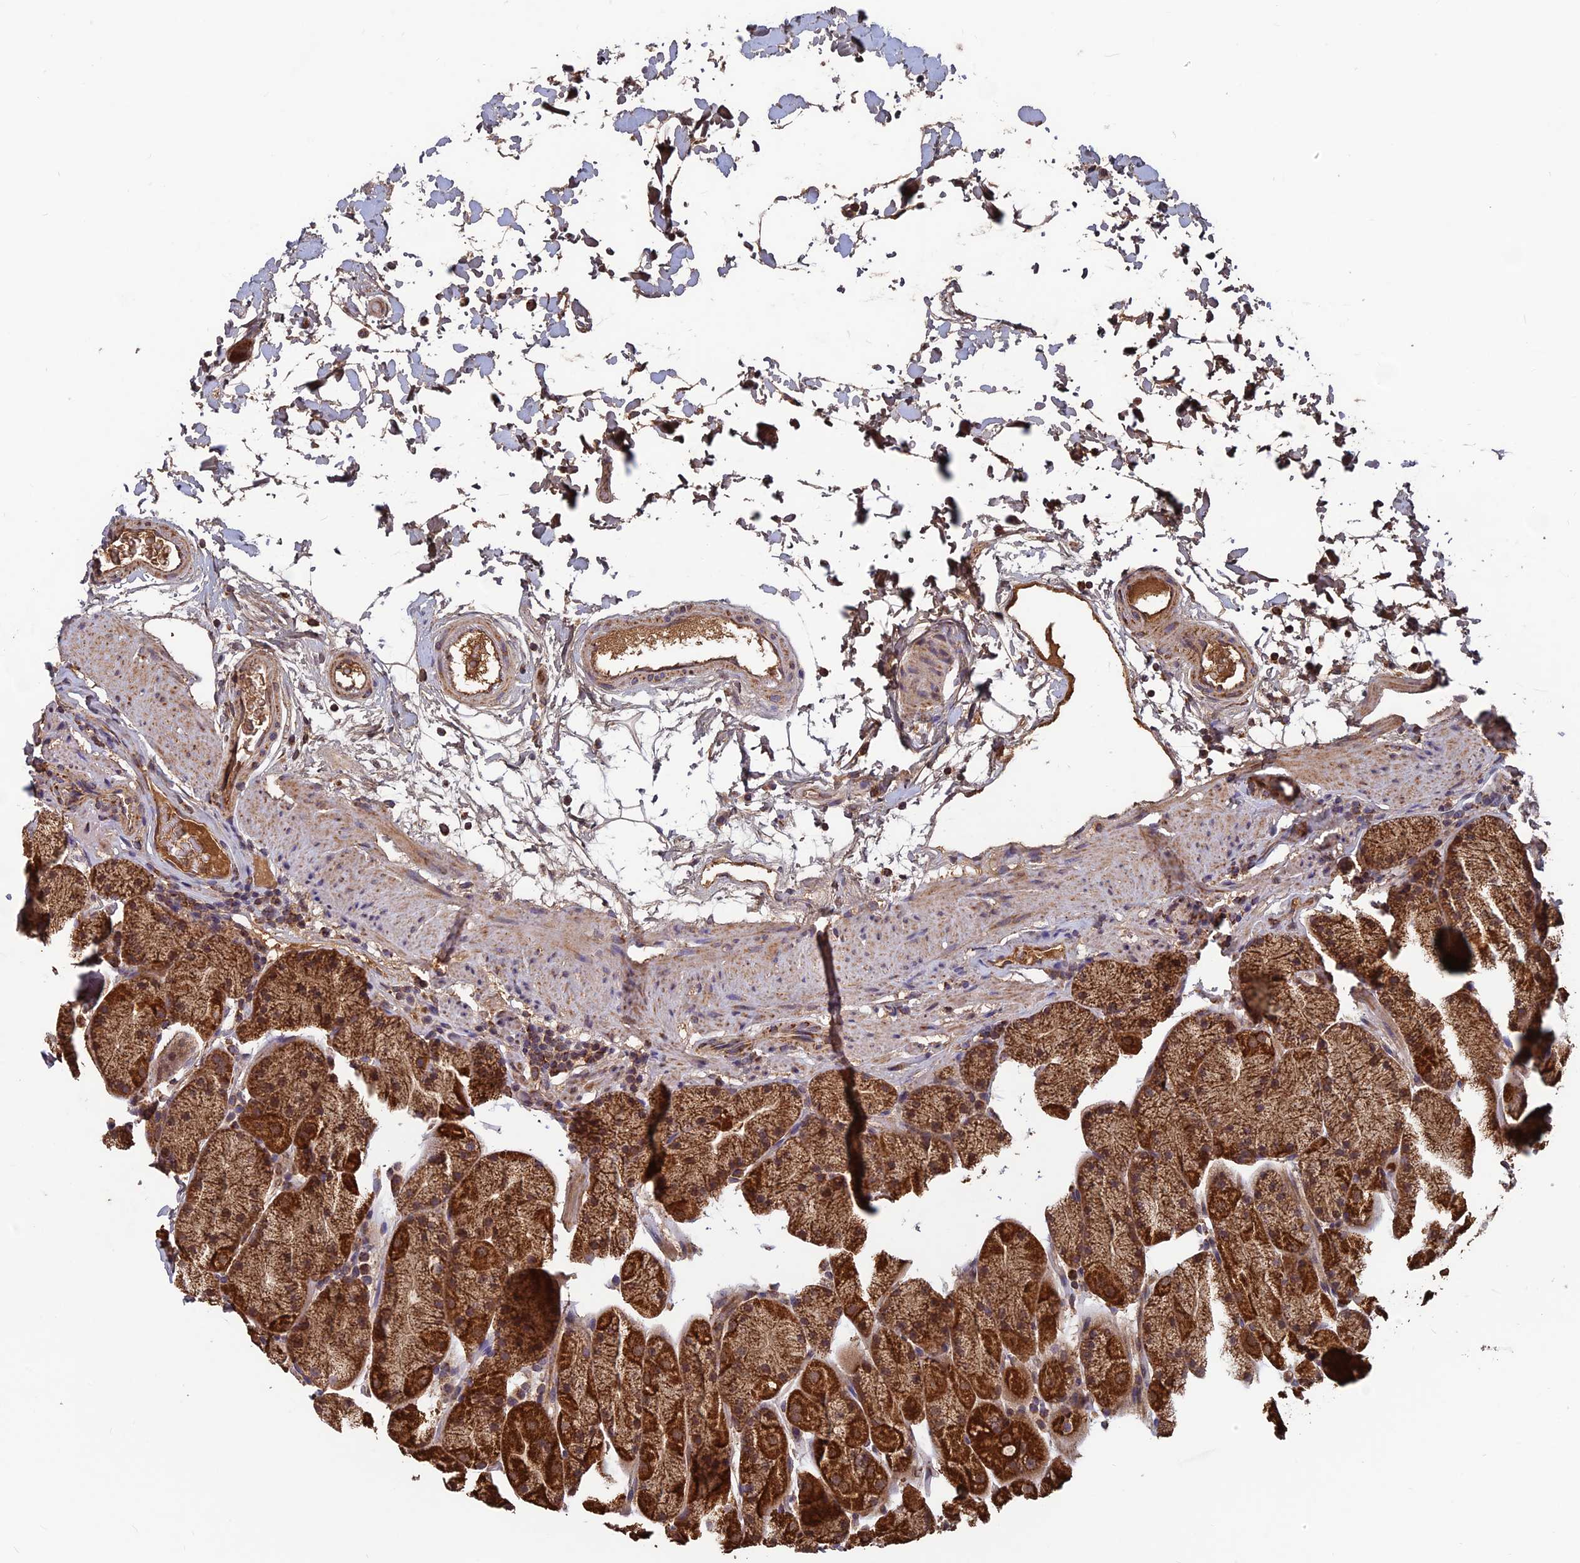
{"staining": {"intensity": "strong", "quantity": ">75%", "location": "cytoplasmic/membranous"}, "tissue": "stomach", "cell_type": "Glandular cells", "image_type": "normal", "snomed": [{"axis": "morphology", "description": "Normal tissue, NOS"}, {"axis": "topography", "description": "Stomach, upper"}, {"axis": "topography", "description": "Stomach, lower"}], "caption": "Glandular cells exhibit high levels of strong cytoplasmic/membranous staining in approximately >75% of cells in normal human stomach.", "gene": "CCDC15", "patient": {"sex": "male", "age": 67}}